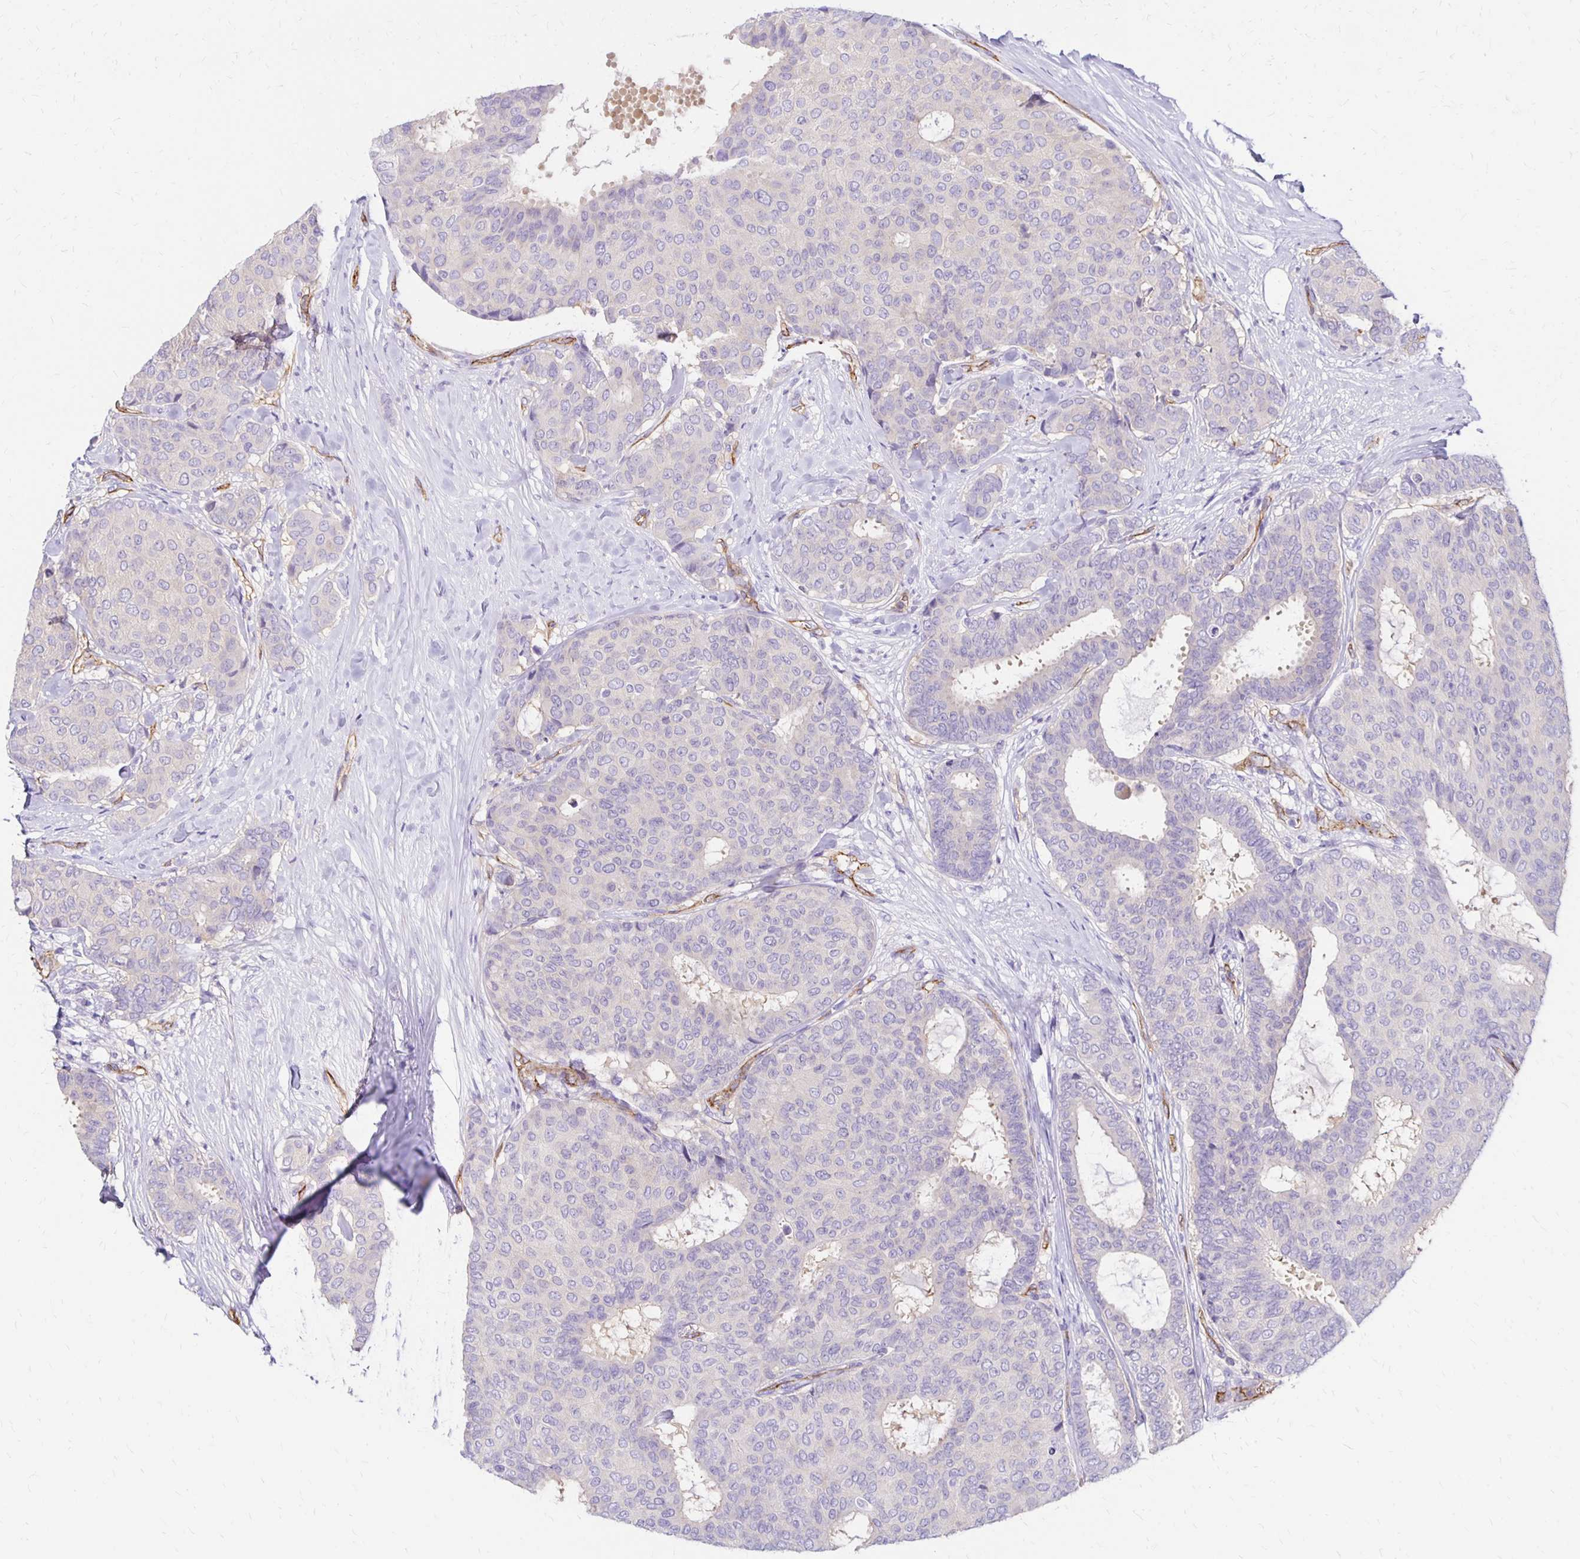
{"staining": {"intensity": "negative", "quantity": "none", "location": "none"}, "tissue": "breast cancer", "cell_type": "Tumor cells", "image_type": "cancer", "snomed": [{"axis": "morphology", "description": "Duct carcinoma"}, {"axis": "topography", "description": "Breast"}], "caption": "Tumor cells are negative for protein expression in human infiltrating ductal carcinoma (breast).", "gene": "TTYH1", "patient": {"sex": "female", "age": 75}}